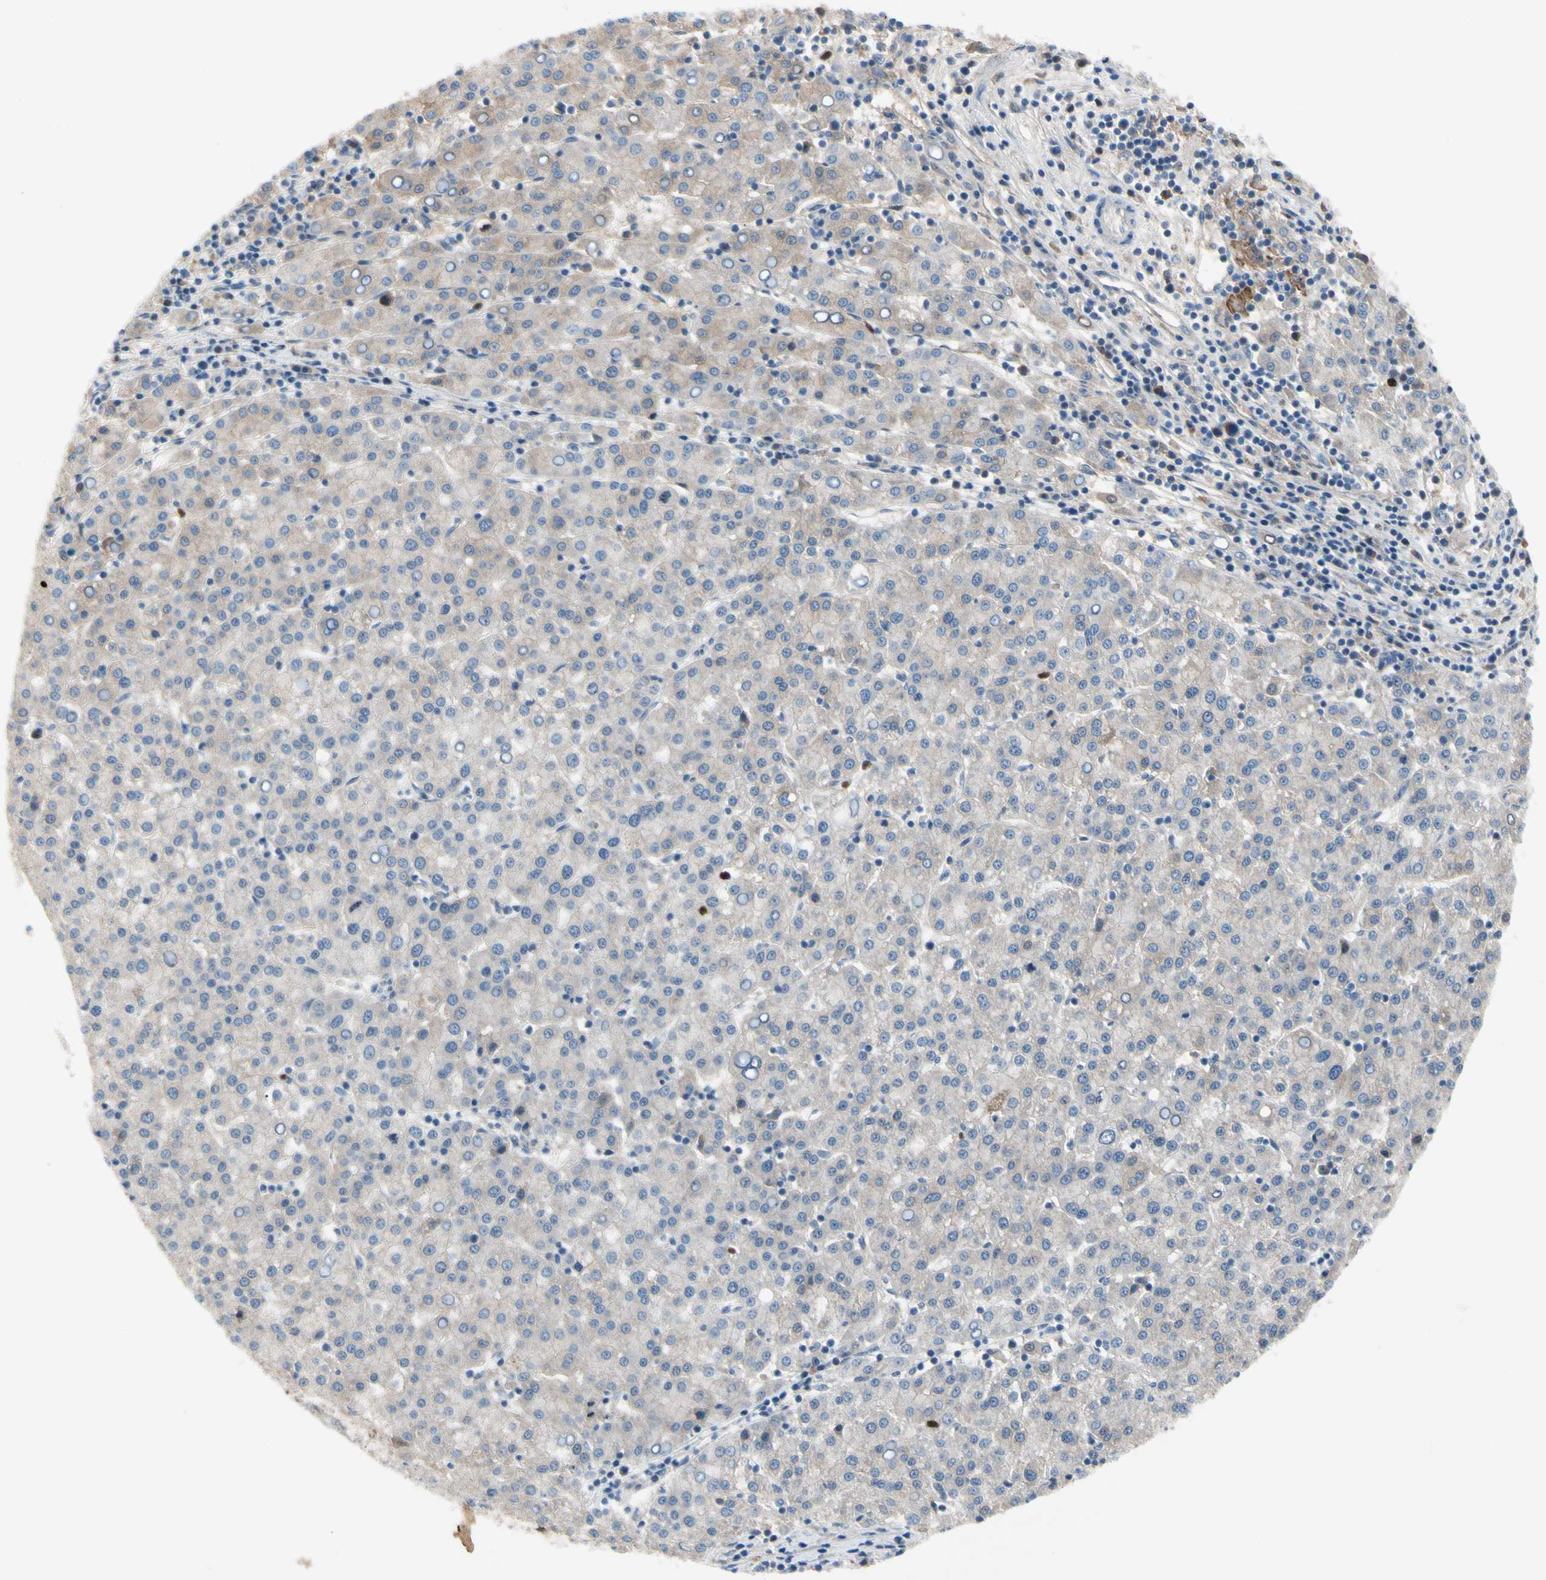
{"staining": {"intensity": "negative", "quantity": "none", "location": "none"}, "tissue": "liver cancer", "cell_type": "Tumor cells", "image_type": "cancer", "snomed": [{"axis": "morphology", "description": "Carcinoma, Hepatocellular, NOS"}, {"axis": "topography", "description": "Liver"}], "caption": "Hepatocellular carcinoma (liver) was stained to show a protein in brown. There is no significant staining in tumor cells. (Stains: DAB (3,3'-diaminobenzidine) immunohistochemistry with hematoxylin counter stain, Microscopy: brightfield microscopy at high magnification).", "gene": "HJURP", "patient": {"sex": "female", "age": 58}}